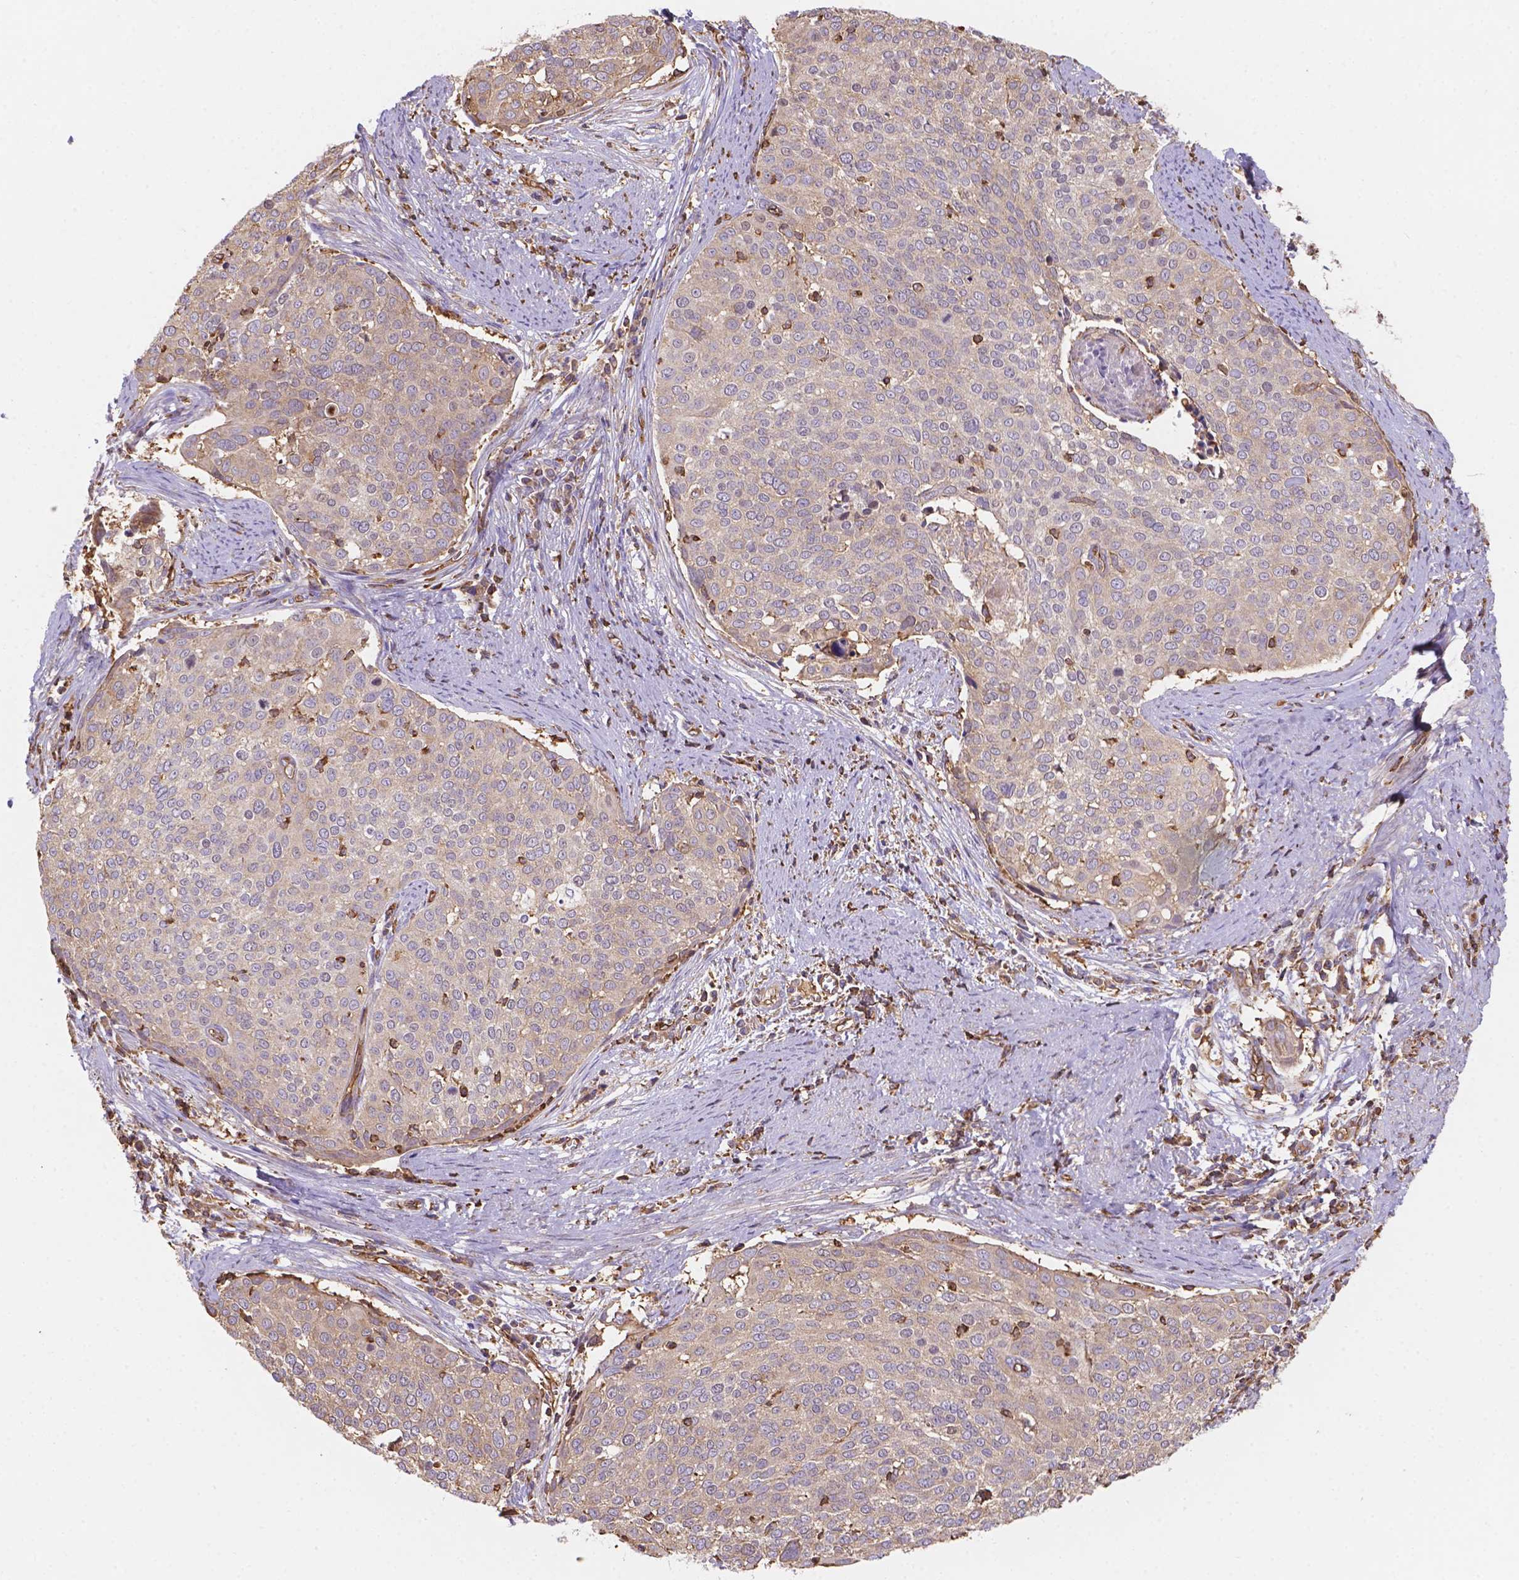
{"staining": {"intensity": "weak", "quantity": "<25%", "location": "cytoplasmic/membranous"}, "tissue": "cervical cancer", "cell_type": "Tumor cells", "image_type": "cancer", "snomed": [{"axis": "morphology", "description": "Squamous cell carcinoma, NOS"}, {"axis": "topography", "description": "Cervix"}], "caption": "Cervical squamous cell carcinoma was stained to show a protein in brown. There is no significant staining in tumor cells.", "gene": "DMWD", "patient": {"sex": "female", "age": 39}}